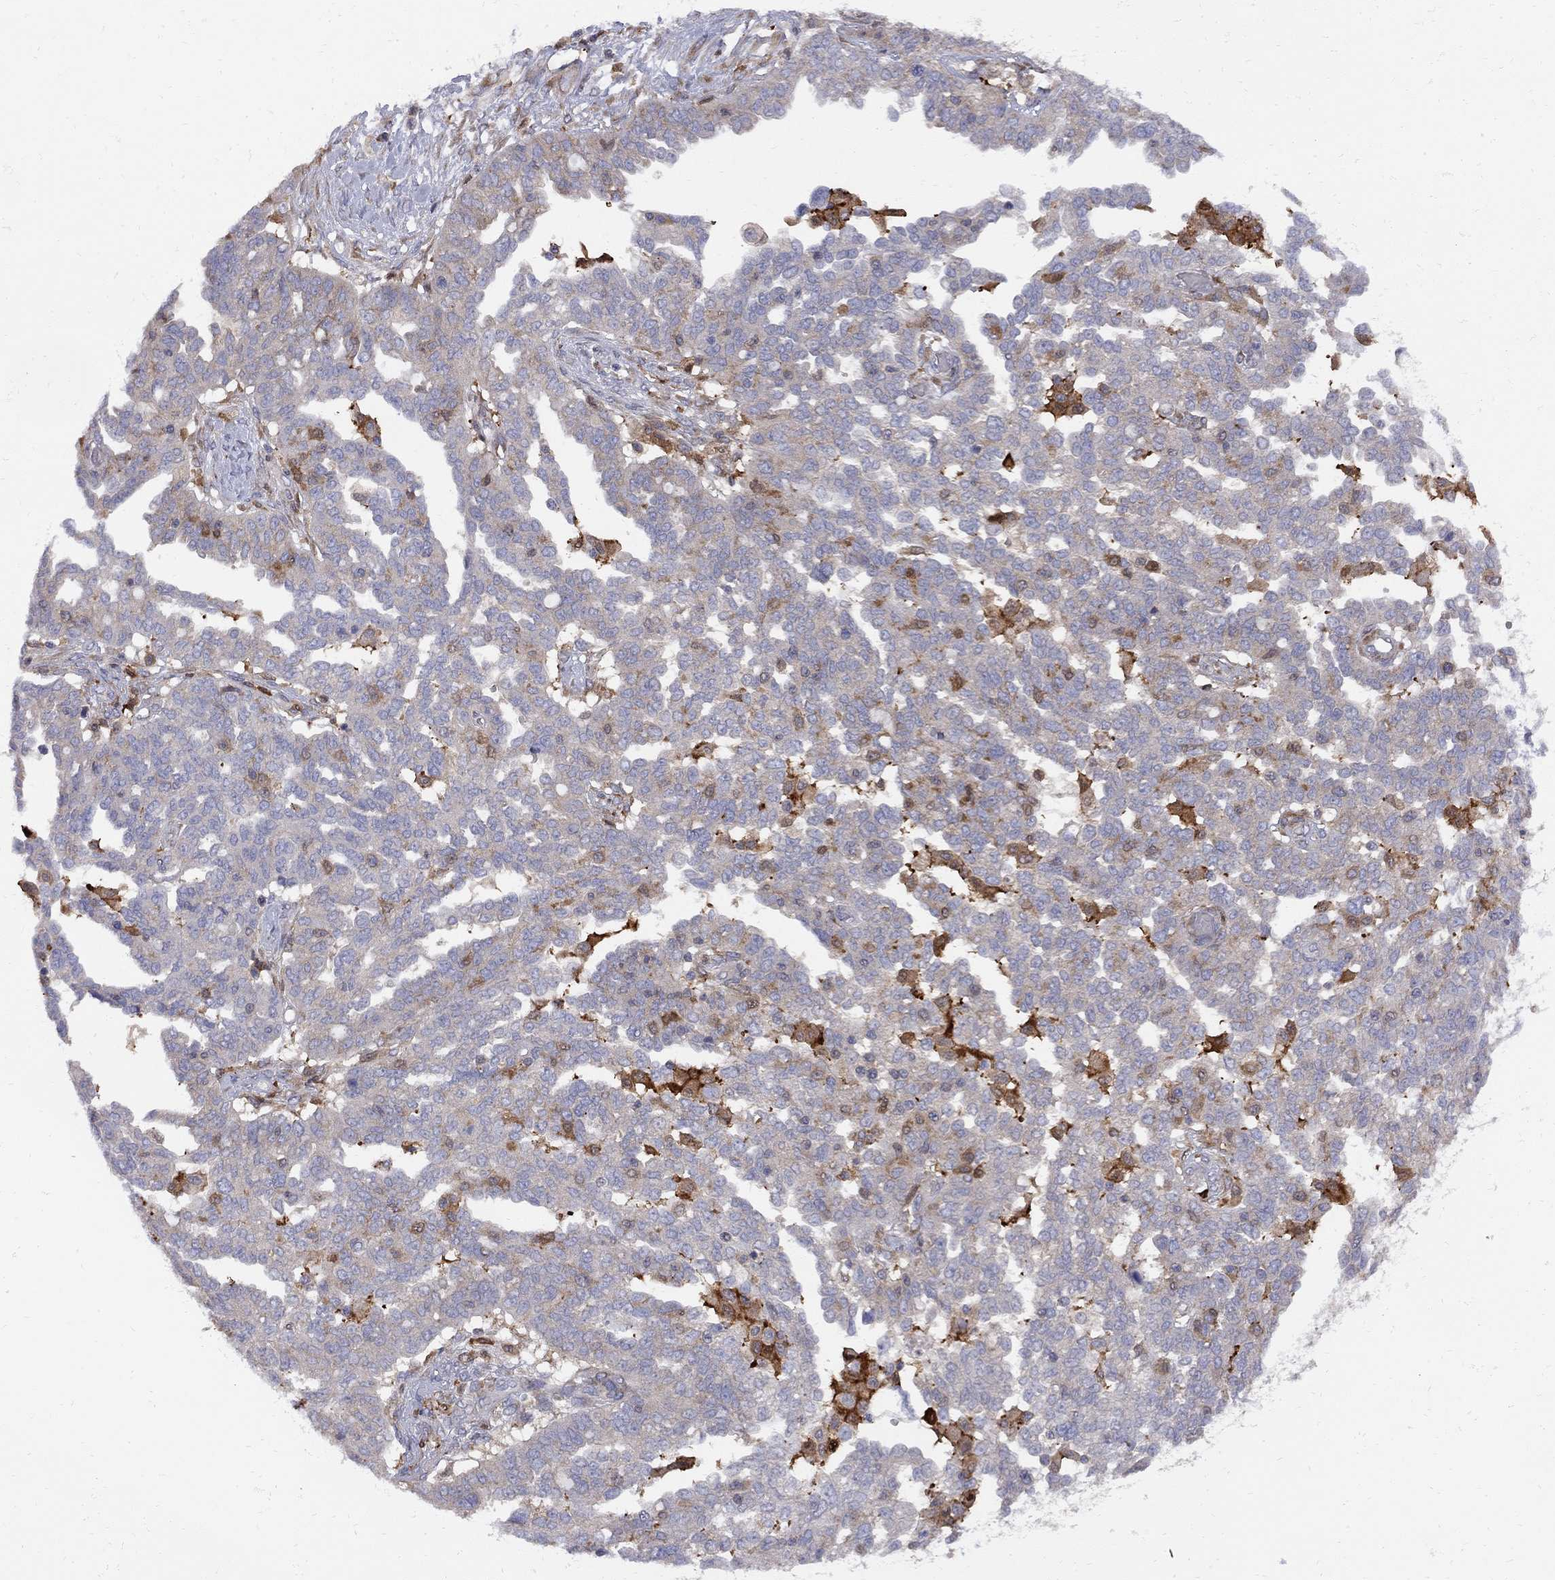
{"staining": {"intensity": "weak", "quantity": "<25%", "location": "cytoplasmic/membranous"}, "tissue": "ovarian cancer", "cell_type": "Tumor cells", "image_type": "cancer", "snomed": [{"axis": "morphology", "description": "Cystadenocarcinoma, serous, NOS"}, {"axis": "topography", "description": "Ovary"}], "caption": "DAB immunohistochemical staining of human ovarian cancer shows no significant expression in tumor cells.", "gene": "MTHFR", "patient": {"sex": "female", "age": 67}}